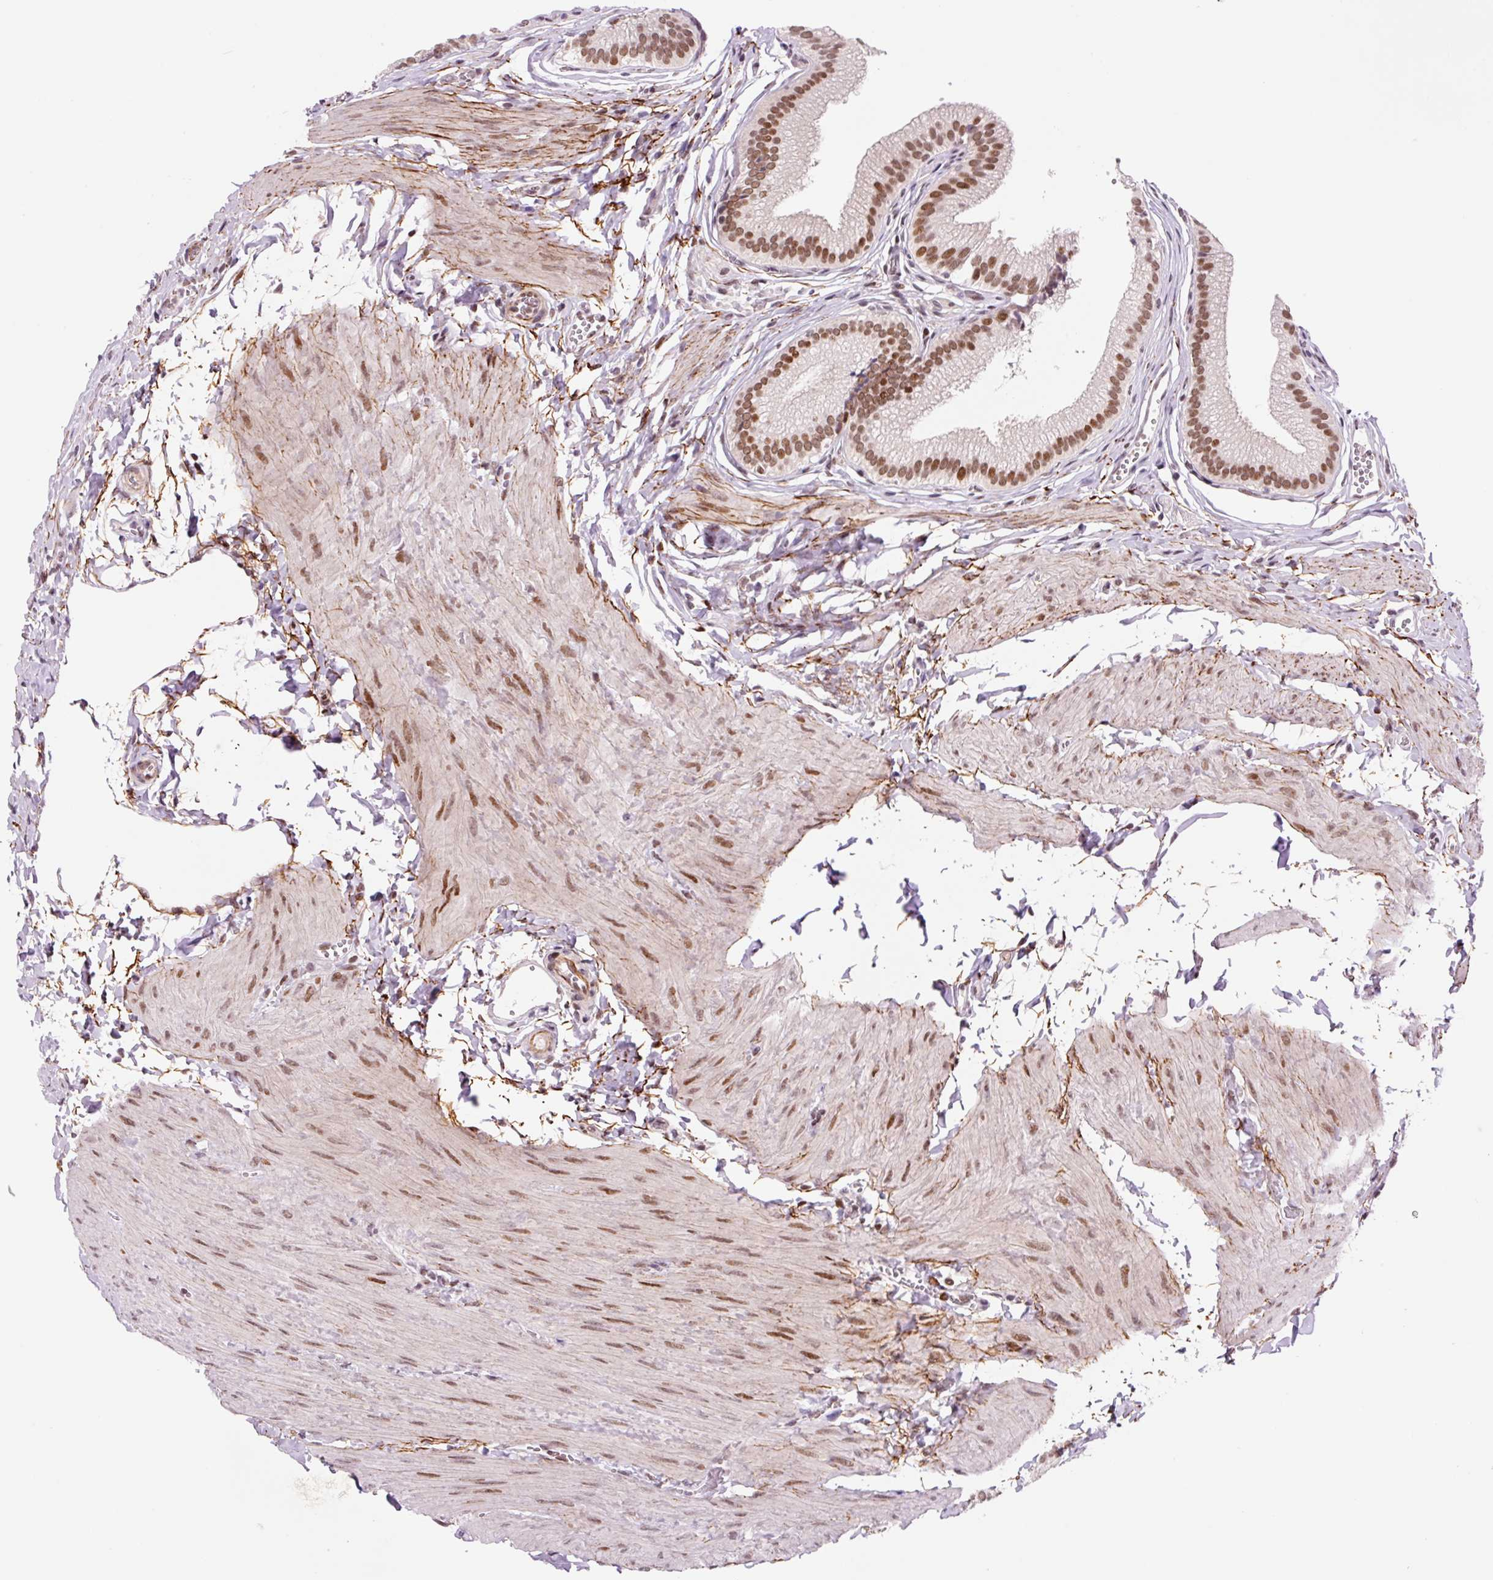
{"staining": {"intensity": "moderate", "quantity": ">75%", "location": "nuclear"}, "tissue": "gallbladder", "cell_type": "Glandular cells", "image_type": "normal", "snomed": [{"axis": "morphology", "description": "Normal tissue, NOS"}, {"axis": "topography", "description": "Gallbladder"}, {"axis": "topography", "description": "Peripheral nerve tissue"}], "caption": "This is an image of immunohistochemistry (IHC) staining of benign gallbladder, which shows moderate staining in the nuclear of glandular cells.", "gene": "CCNL2", "patient": {"sex": "male", "age": 17}}